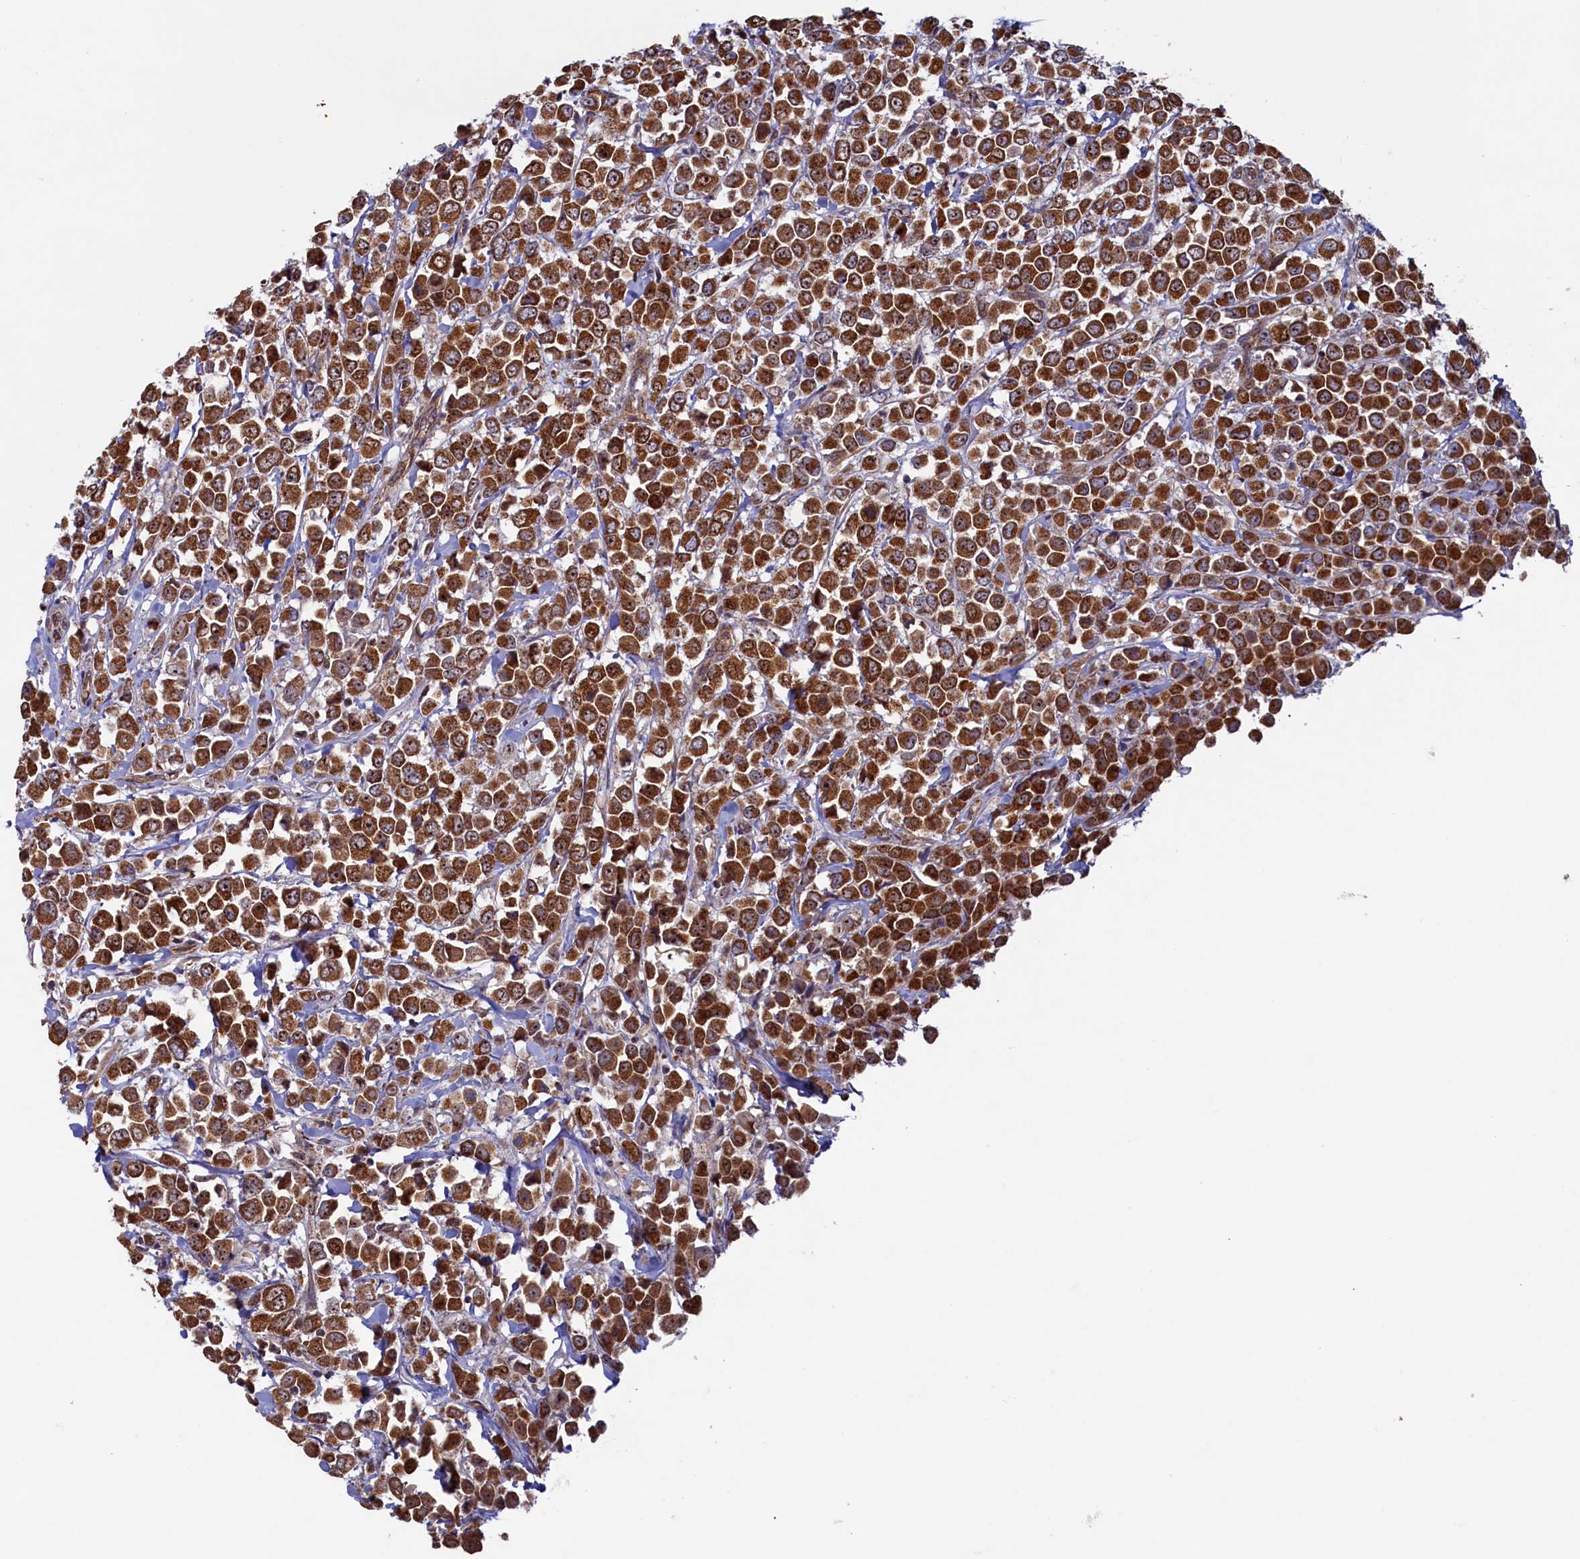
{"staining": {"intensity": "strong", "quantity": ">75%", "location": "cytoplasmic/membranous,nuclear"}, "tissue": "breast cancer", "cell_type": "Tumor cells", "image_type": "cancer", "snomed": [{"axis": "morphology", "description": "Duct carcinoma"}, {"axis": "topography", "description": "Breast"}], "caption": "Human breast cancer stained with a brown dye displays strong cytoplasmic/membranous and nuclear positive expression in approximately >75% of tumor cells.", "gene": "UBE3B", "patient": {"sex": "female", "age": 61}}